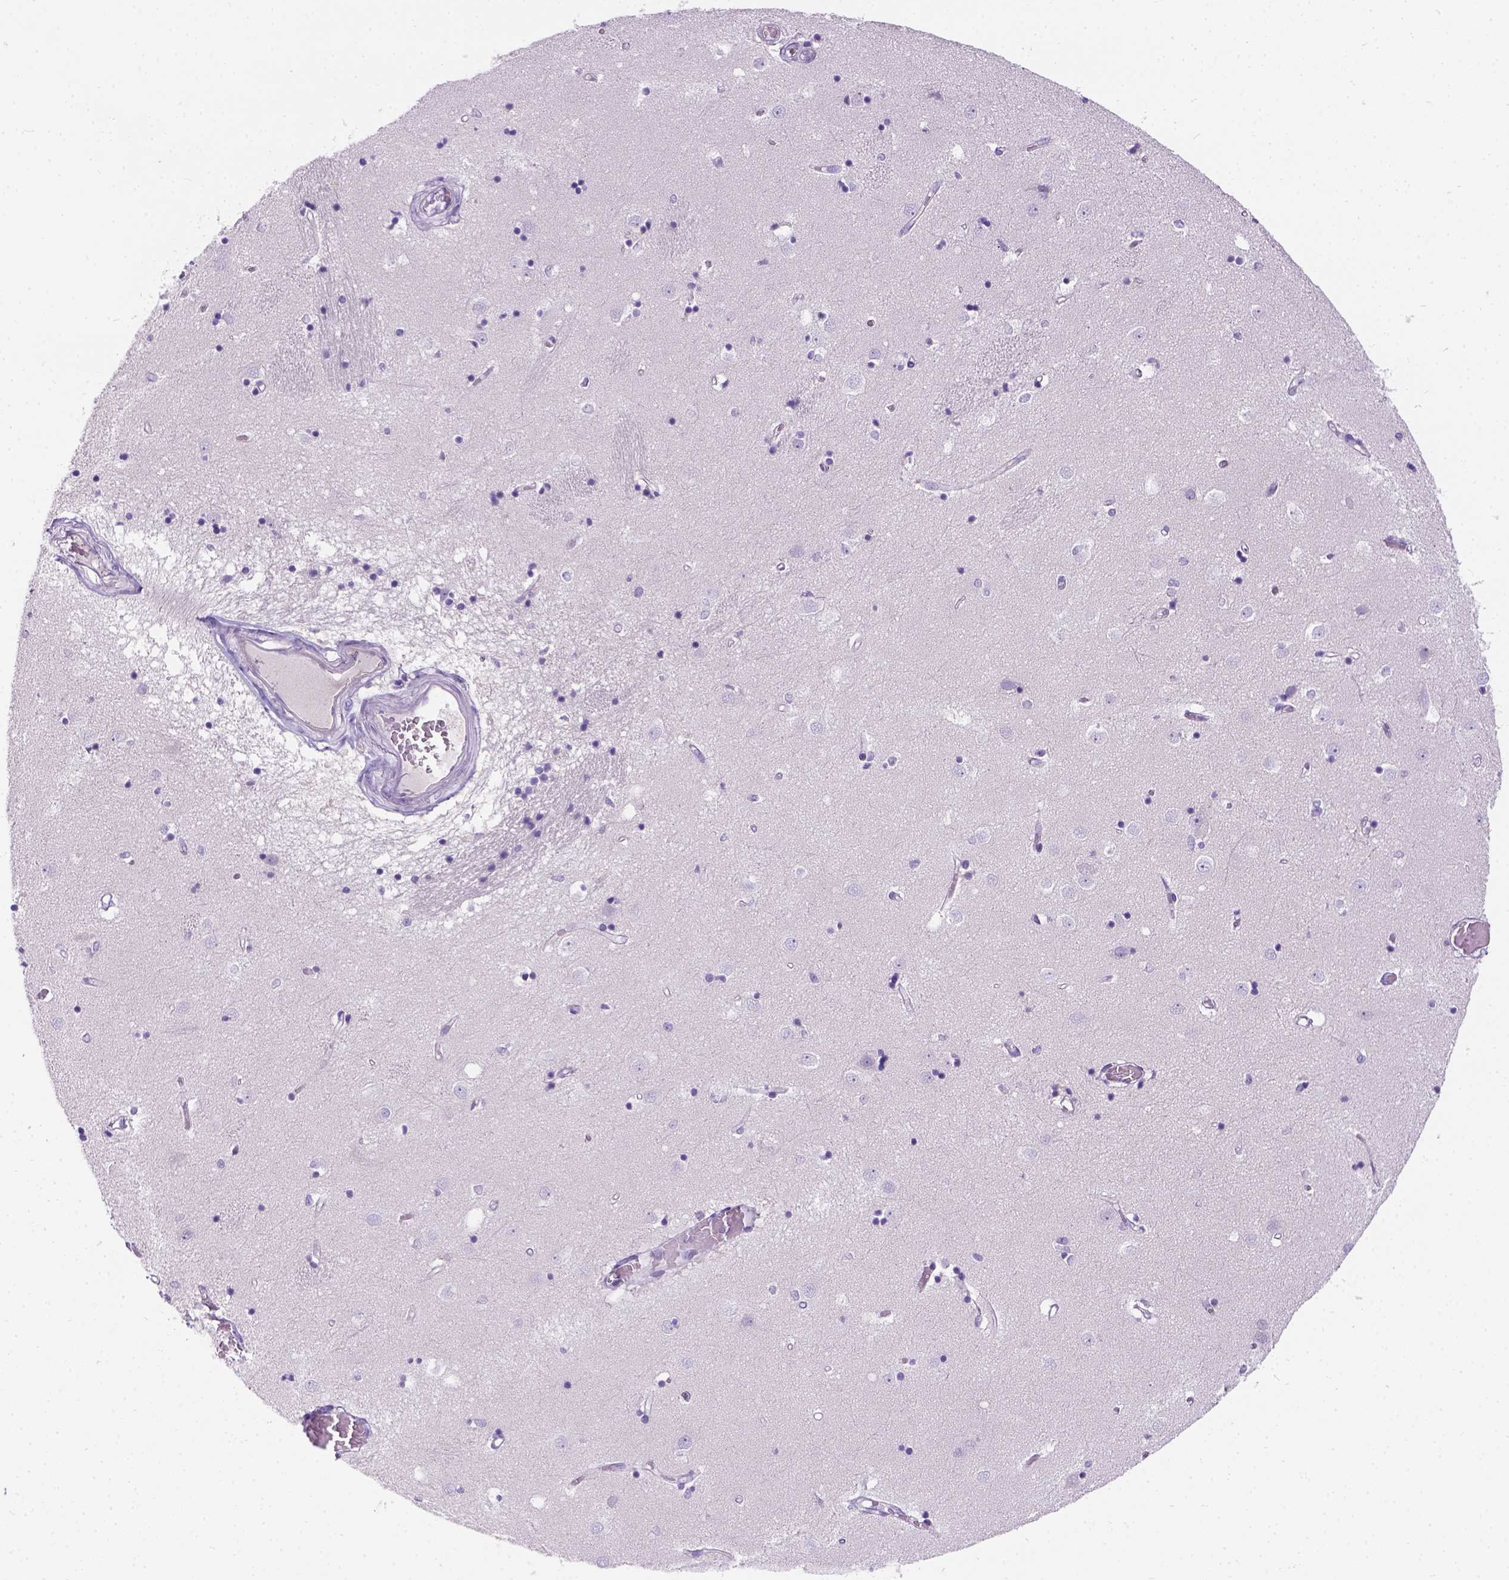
{"staining": {"intensity": "negative", "quantity": "none", "location": "none"}, "tissue": "caudate", "cell_type": "Glial cells", "image_type": "normal", "snomed": [{"axis": "morphology", "description": "Normal tissue, NOS"}, {"axis": "topography", "description": "Lateral ventricle wall"}], "caption": "The micrograph shows no staining of glial cells in unremarkable caudate.", "gene": "C20orf144", "patient": {"sex": "male", "age": 54}}